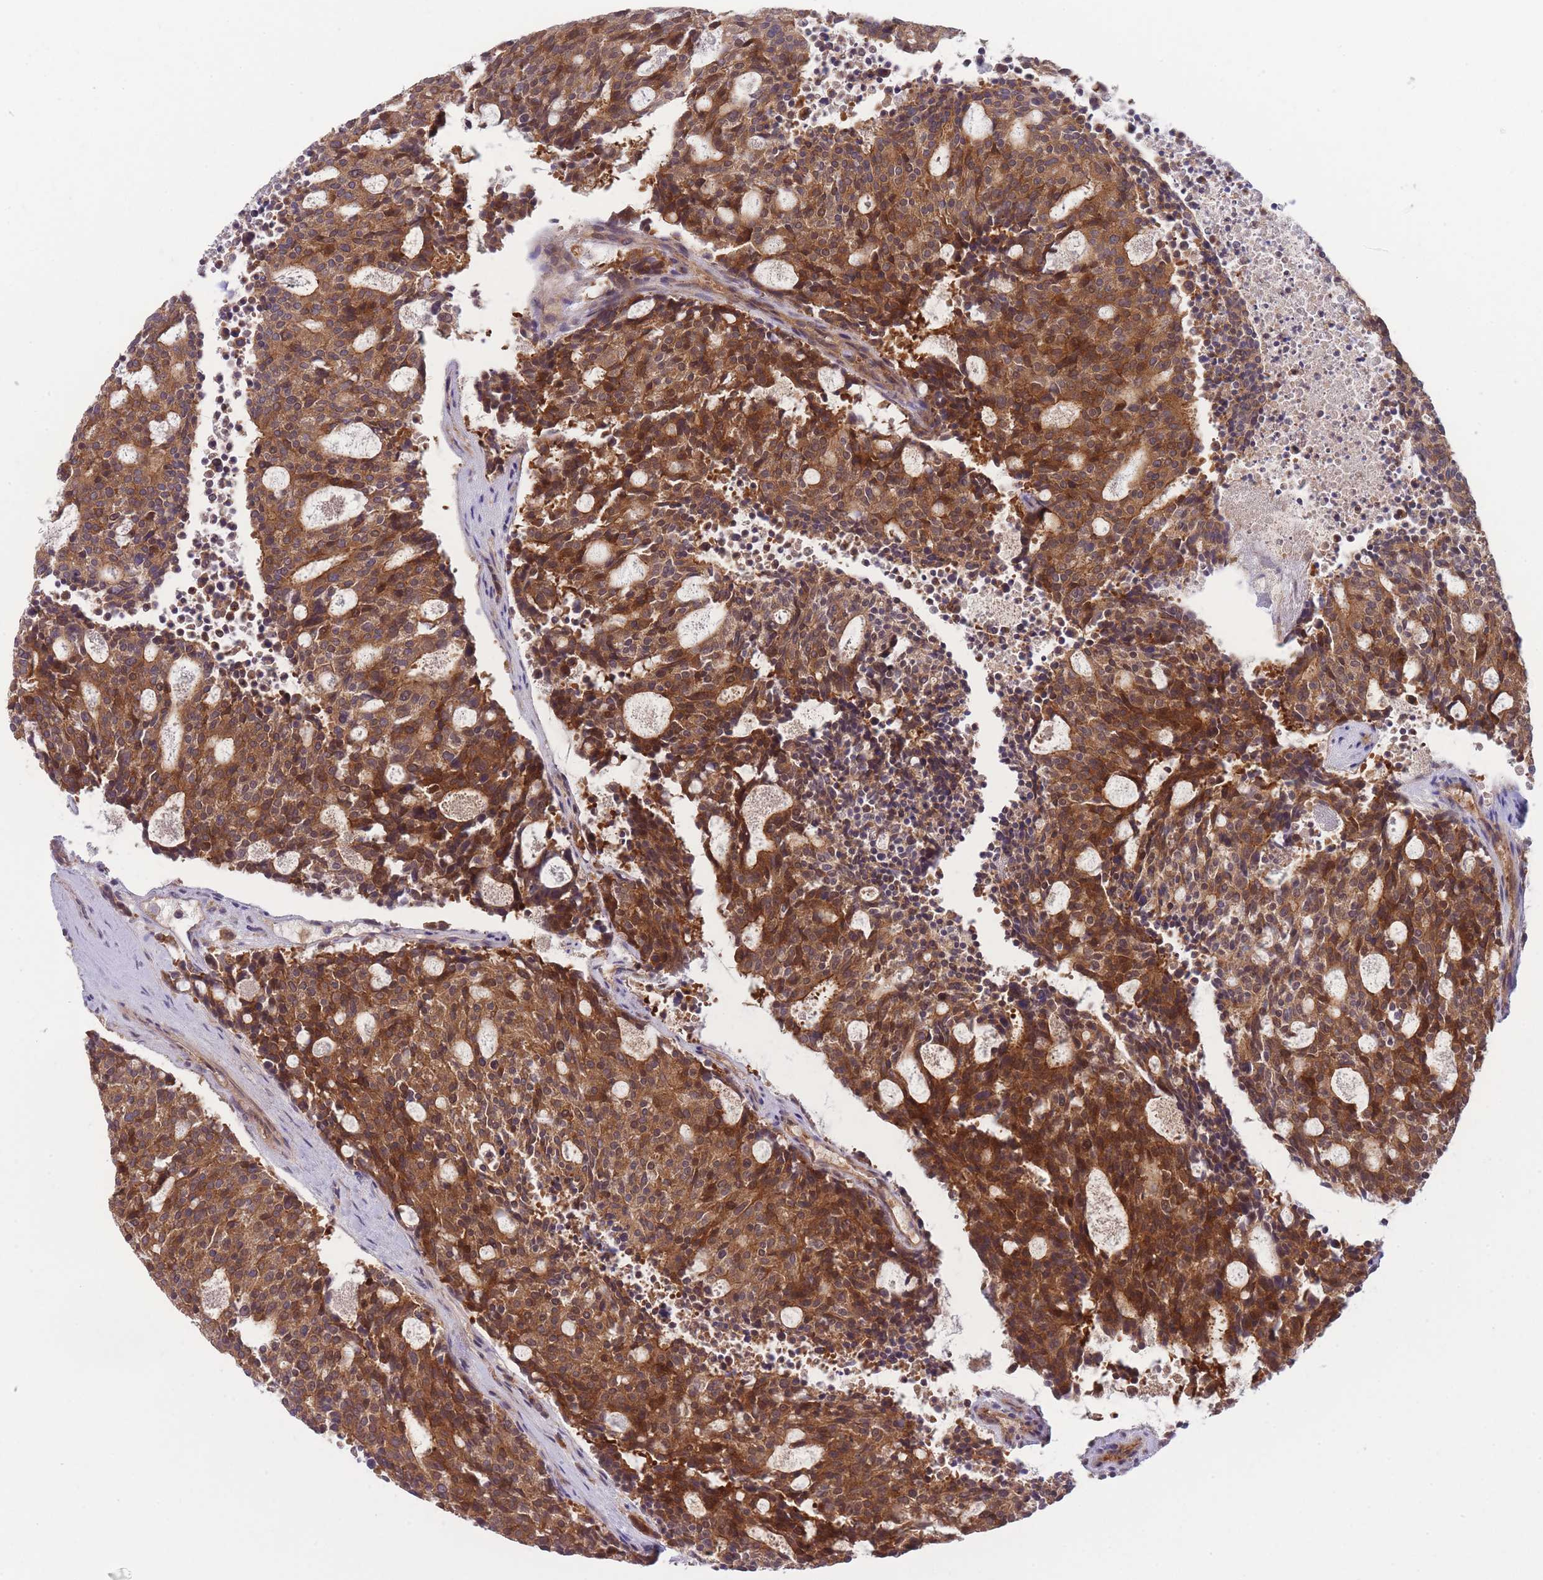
{"staining": {"intensity": "moderate", "quantity": ">75%", "location": "cytoplasmic/membranous"}, "tissue": "carcinoid", "cell_type": "Tumor cells", "image_type": "cancer", "snomed": [{"axis": "morphology", "description": "Carcinoid, malignant, NOS"}, {"axis": "topography", "description": "Pancreas"}], "caption": "Carcinoid stained for a protein (brown) displays moderate cytoplasmic/membranous positive positivity in approximately >75% of tumor cells.", "gene": "PFDN6", "patient": {"sex": "female", "age": 54}}